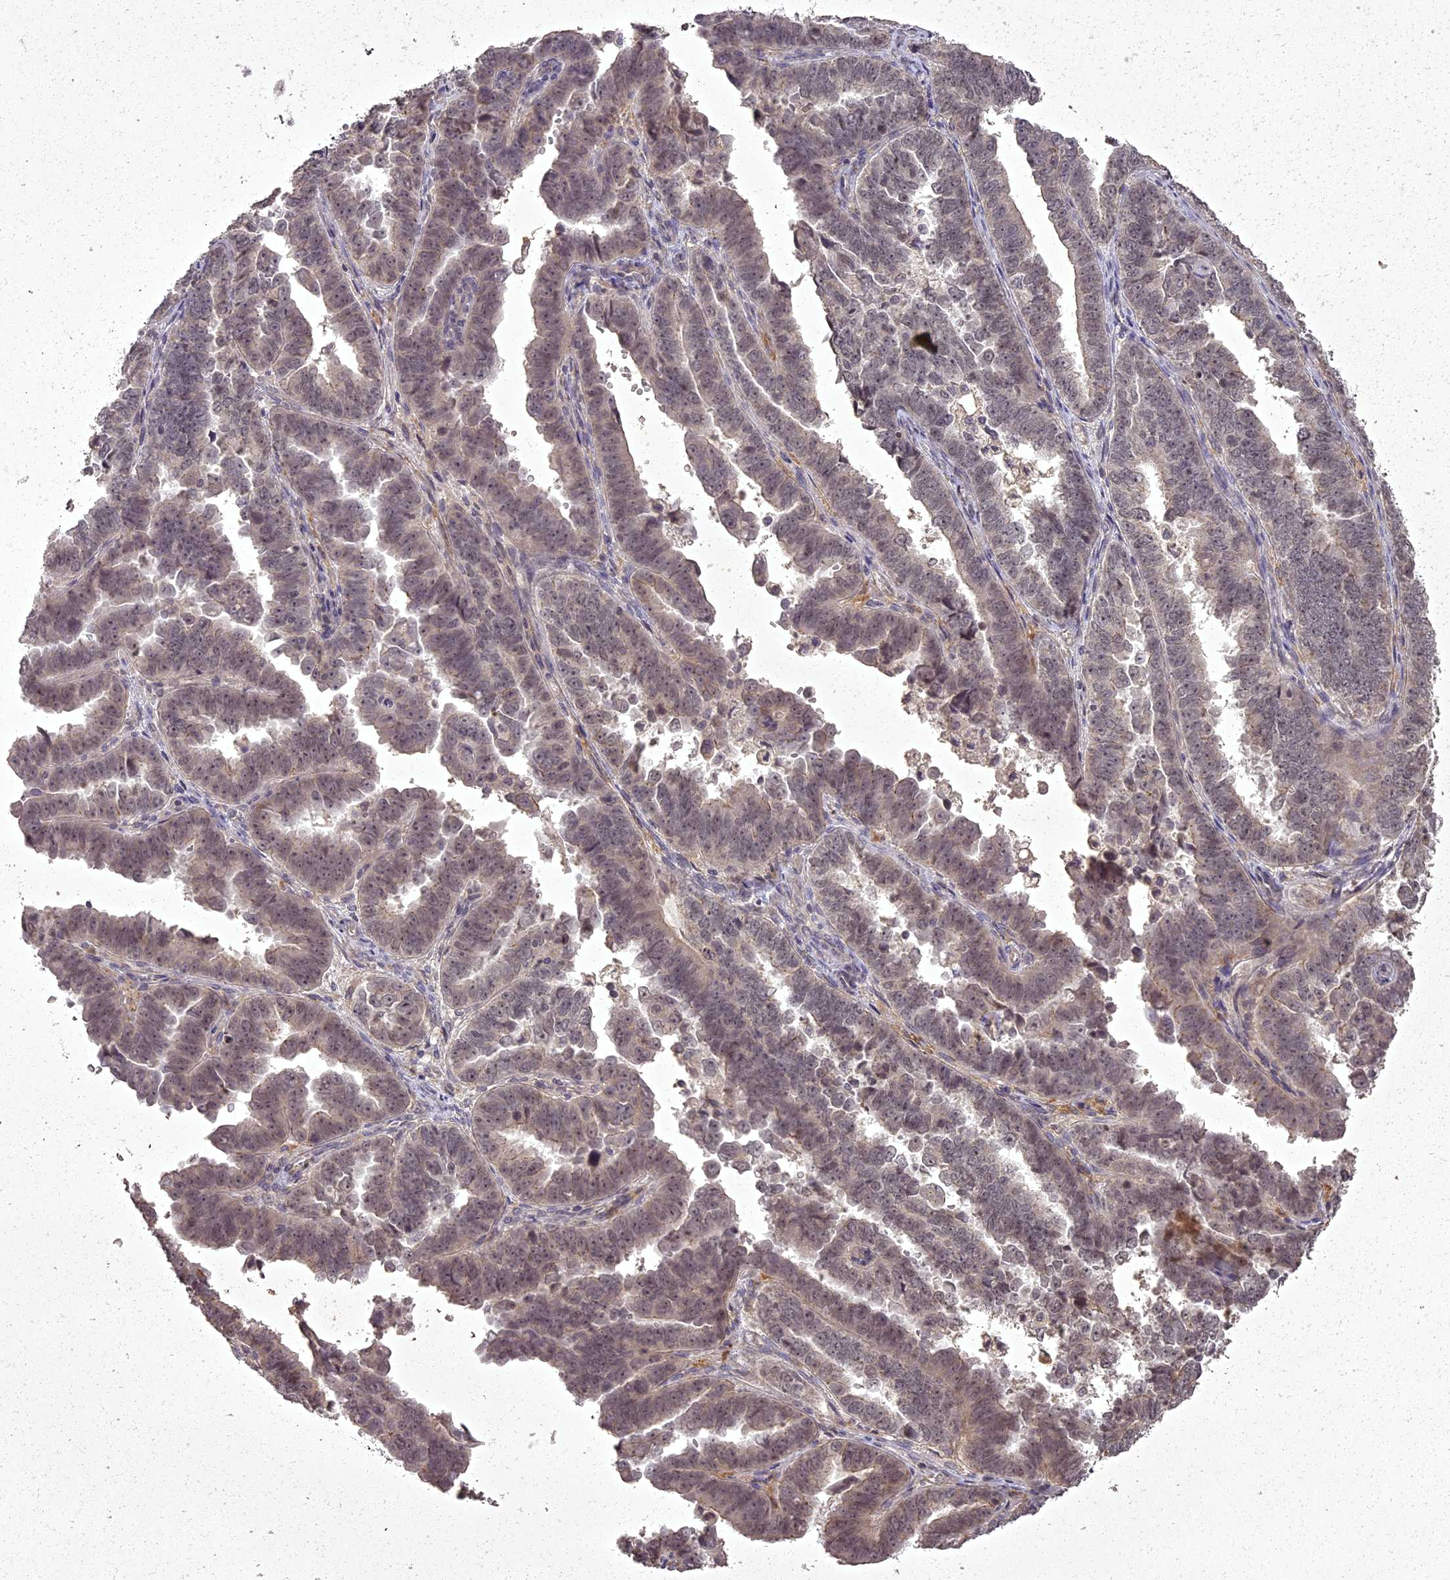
{"staining": {"intensity": "weak", "quantity": ">75%", "location": "nuclear"}, "tissue": "endometrial cancer", "cell_type": "Tumor cells", "image_type": "cancer", "snomed": [{"axis": "morphology", "description": "Adenocarcinoma, NOS"}, {"axis": "topography", "description": "Endometrium"}], "caption": "Brown immunohistochemical staining in human endometrial cancer demonstrates weak nuclear expression in approximately >75% of tumor cells. (Brightfield microscopy of DAB IHC at high magnification).", "gene": "ING5", "patient": {"sex": "female", "age": 75}}